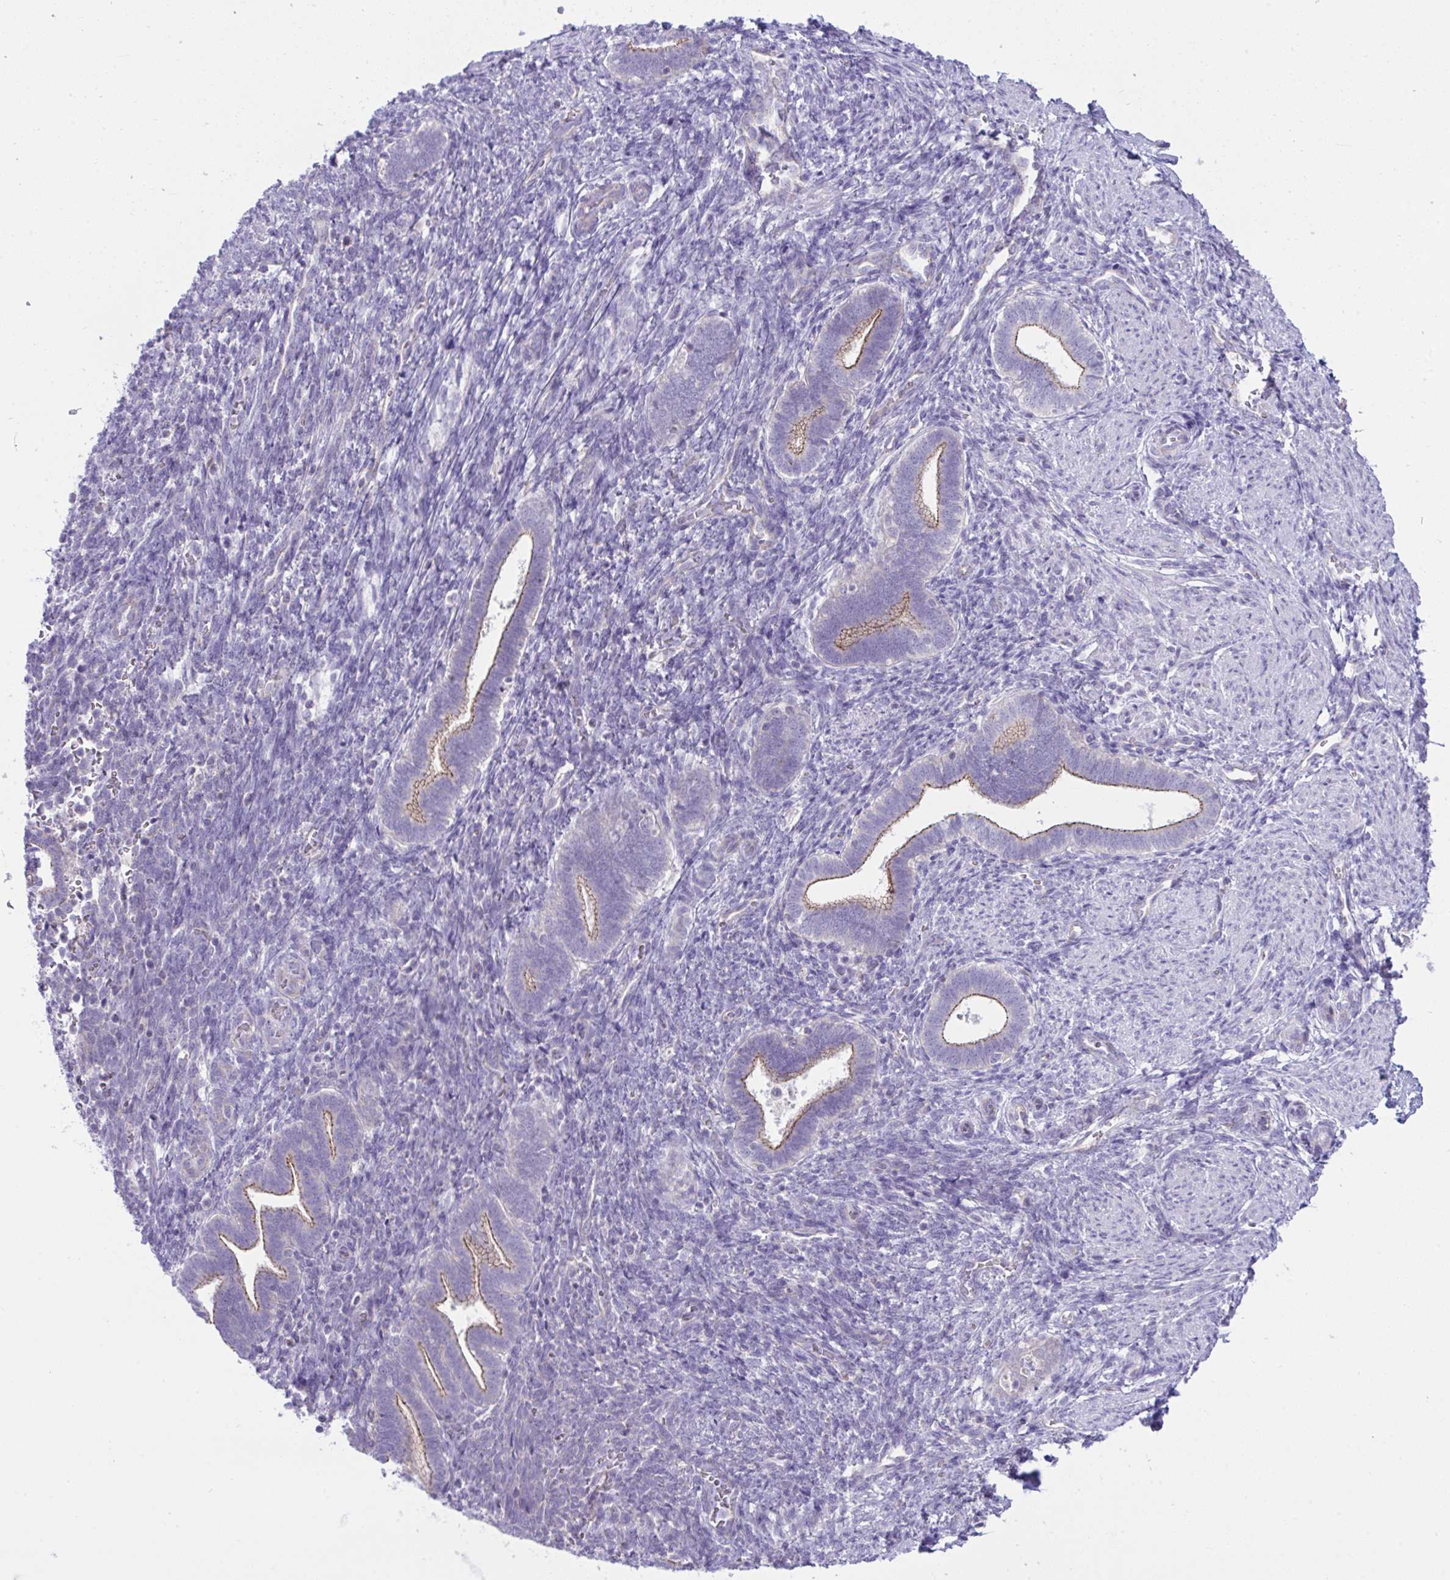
{"staining": {"intensity": "negative", "quantity": "none", "location": "none"}, "tissue": "endometrium", "cell_type": "Cells in endometrial stroma", "image_type": "normal", "snomed": [{"axis": "morphology", "description": "Normal tissue, NOS"}, {"axis": "topography", "description": "Endometrium"}], "caption": "High power microscopy micrograph of an immunohistochemistry photomicrograph of normal endometrium, revealing no significant positivity in cells in endometrial stroma.", "gene": "PLA2G12B", "patient": {"sex": "female", "age": 34}}